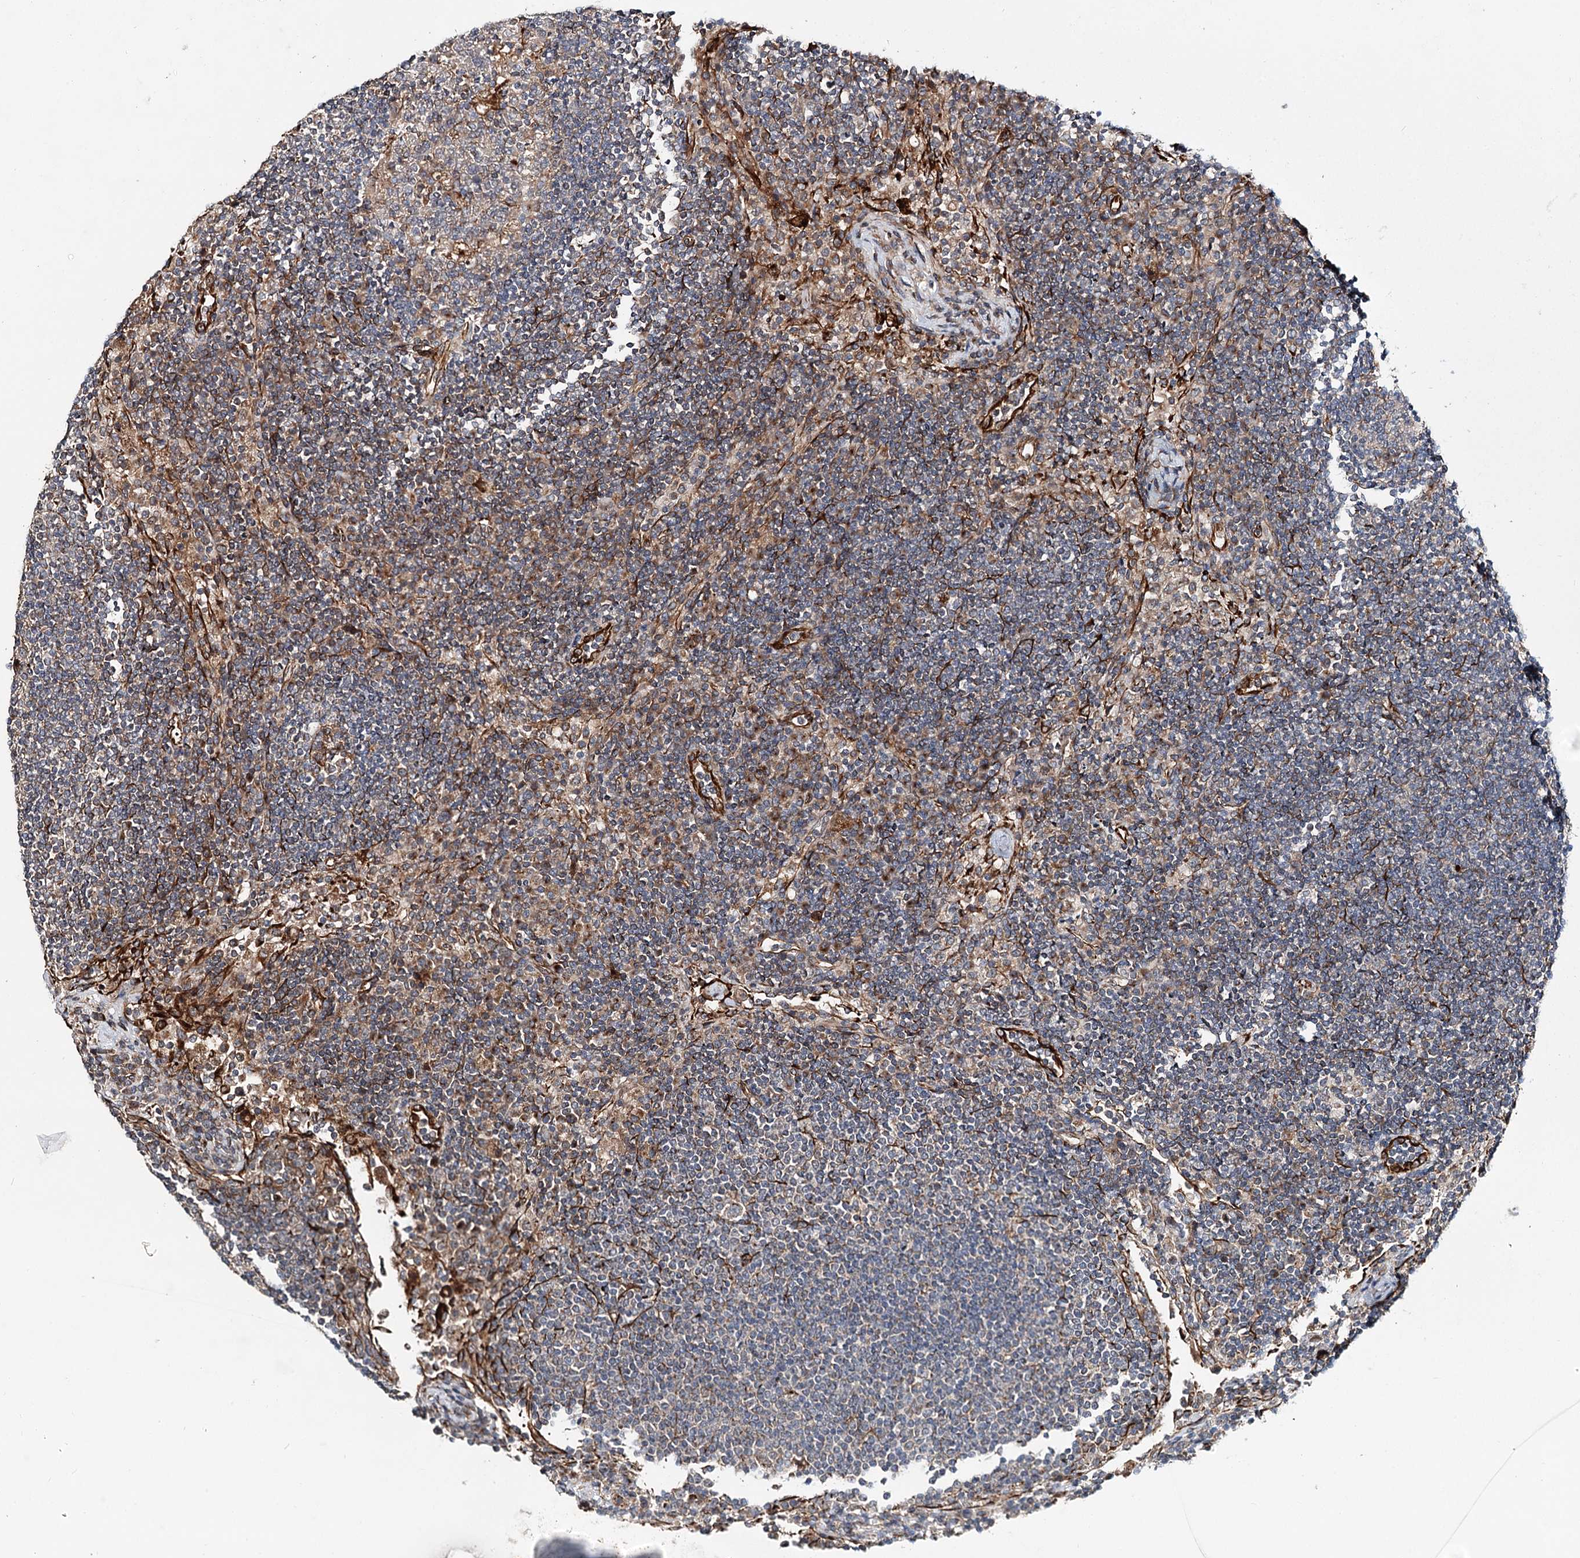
{"staining": {"intensity": "negative", "quantity": "none", "location": "none"}, "tissue": "lymph node", "cell_type": "Germinal center cells", "image_type": "normal", "snomed": [{"axis": "morphology", "description": "Normal tissue, NOS"}, {"axis": "topography", "description": "Lymph node"}], "caption": "The micrograph displays no significant expression in germinal center cells of lymph node.", "gene": "DPEP2", "patient": {"sex": "female", "age": 53}}